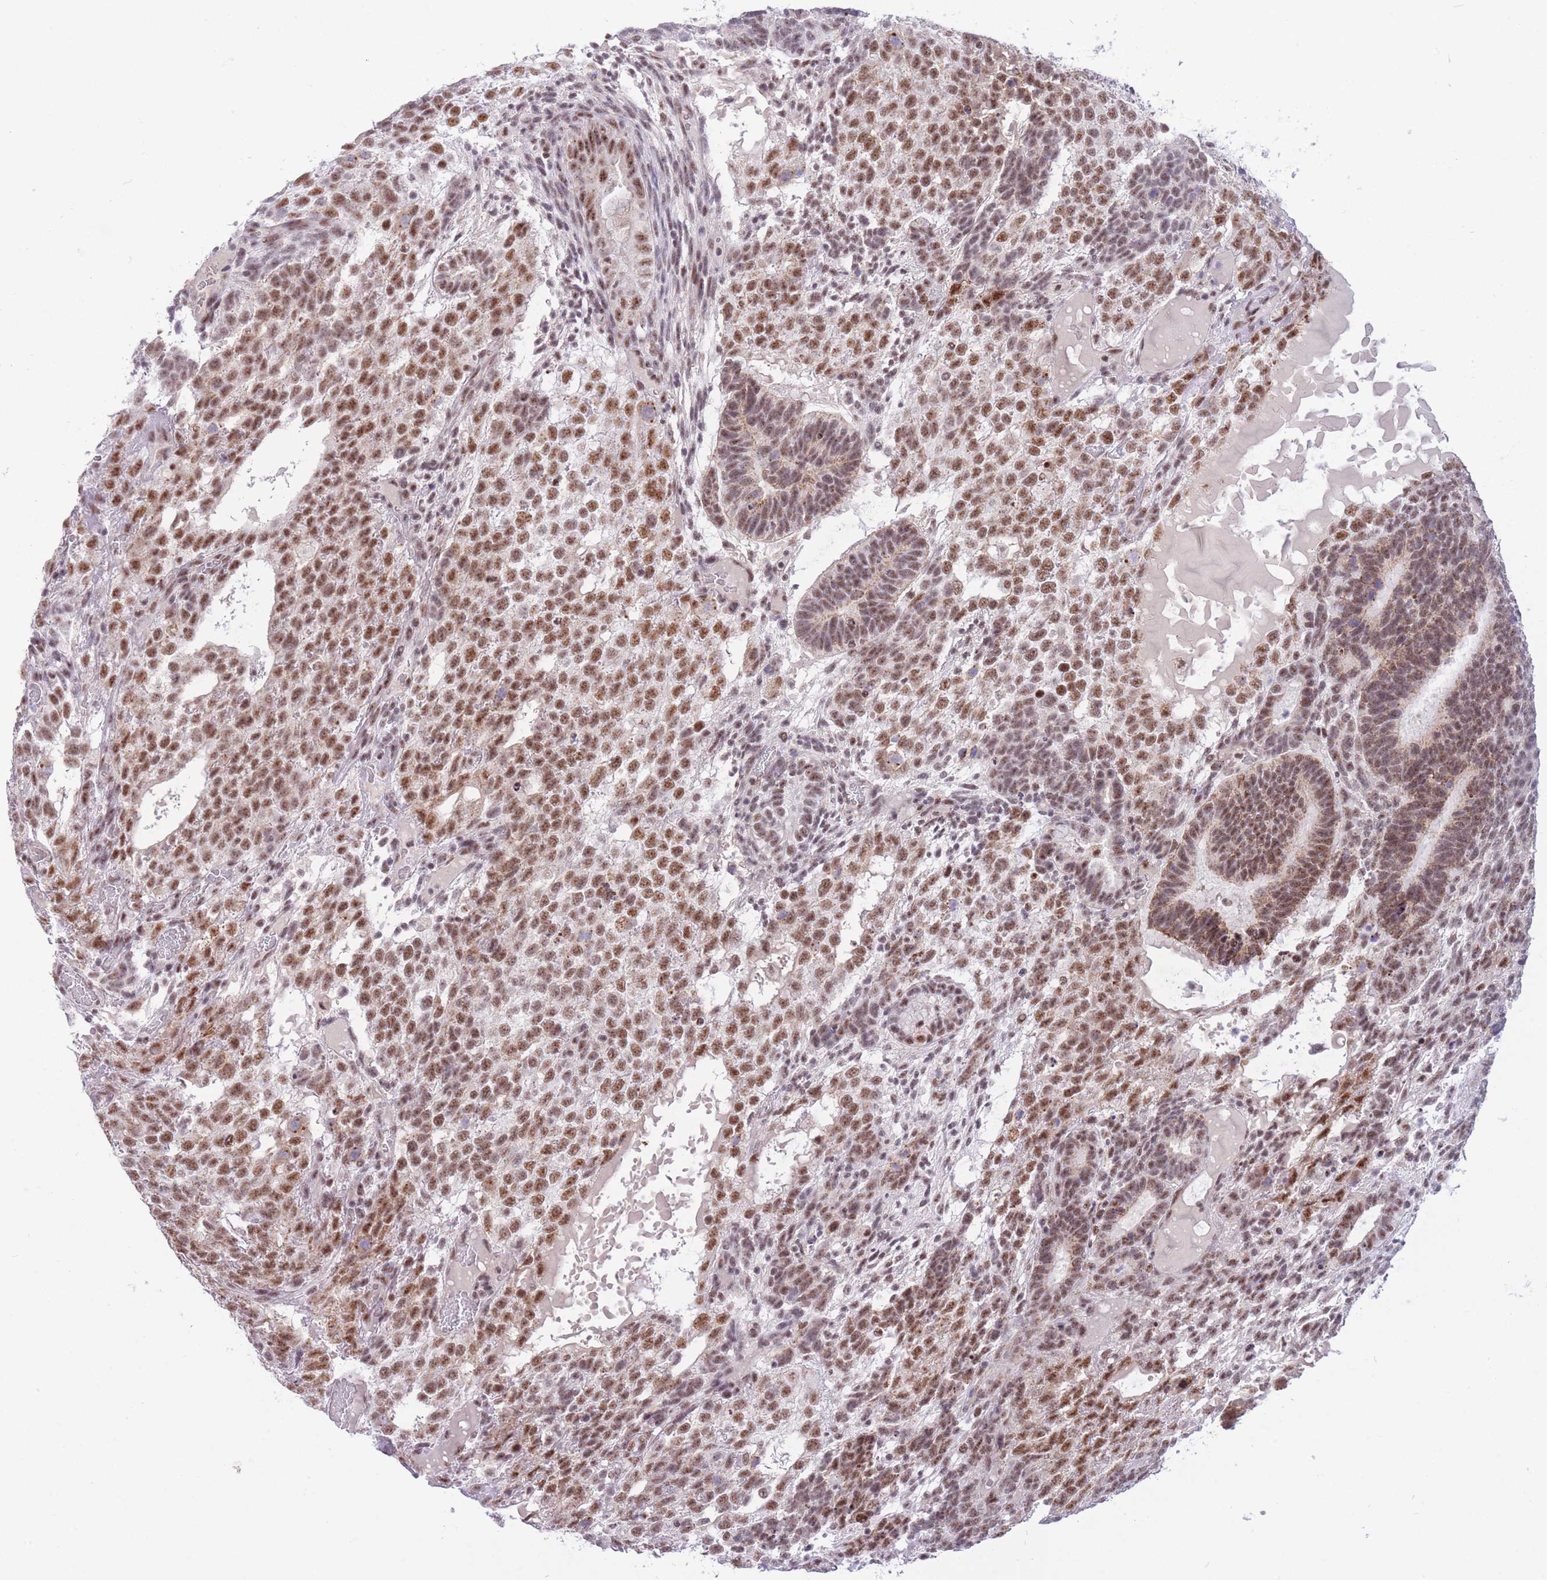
{"staining": {"intensity": "moderate", "quantity": ">75%", "location": "nuclear"}, "tissue": "testis cancer", "cell_type": "Tumor cells", "image_type": "cancer", "snomed": [{"axis": "morphology", "description": "Carcinoma, Embryonal, NOS"}, {"axis": "topography", "description": "Testis"}], "caption": "A brown stain labels moderate nuclear expression of a protein in testis embryonal carcinoma tumor cells.", "gene": "CYP2B6", "patient": {"sex": "male", "age": 23}}